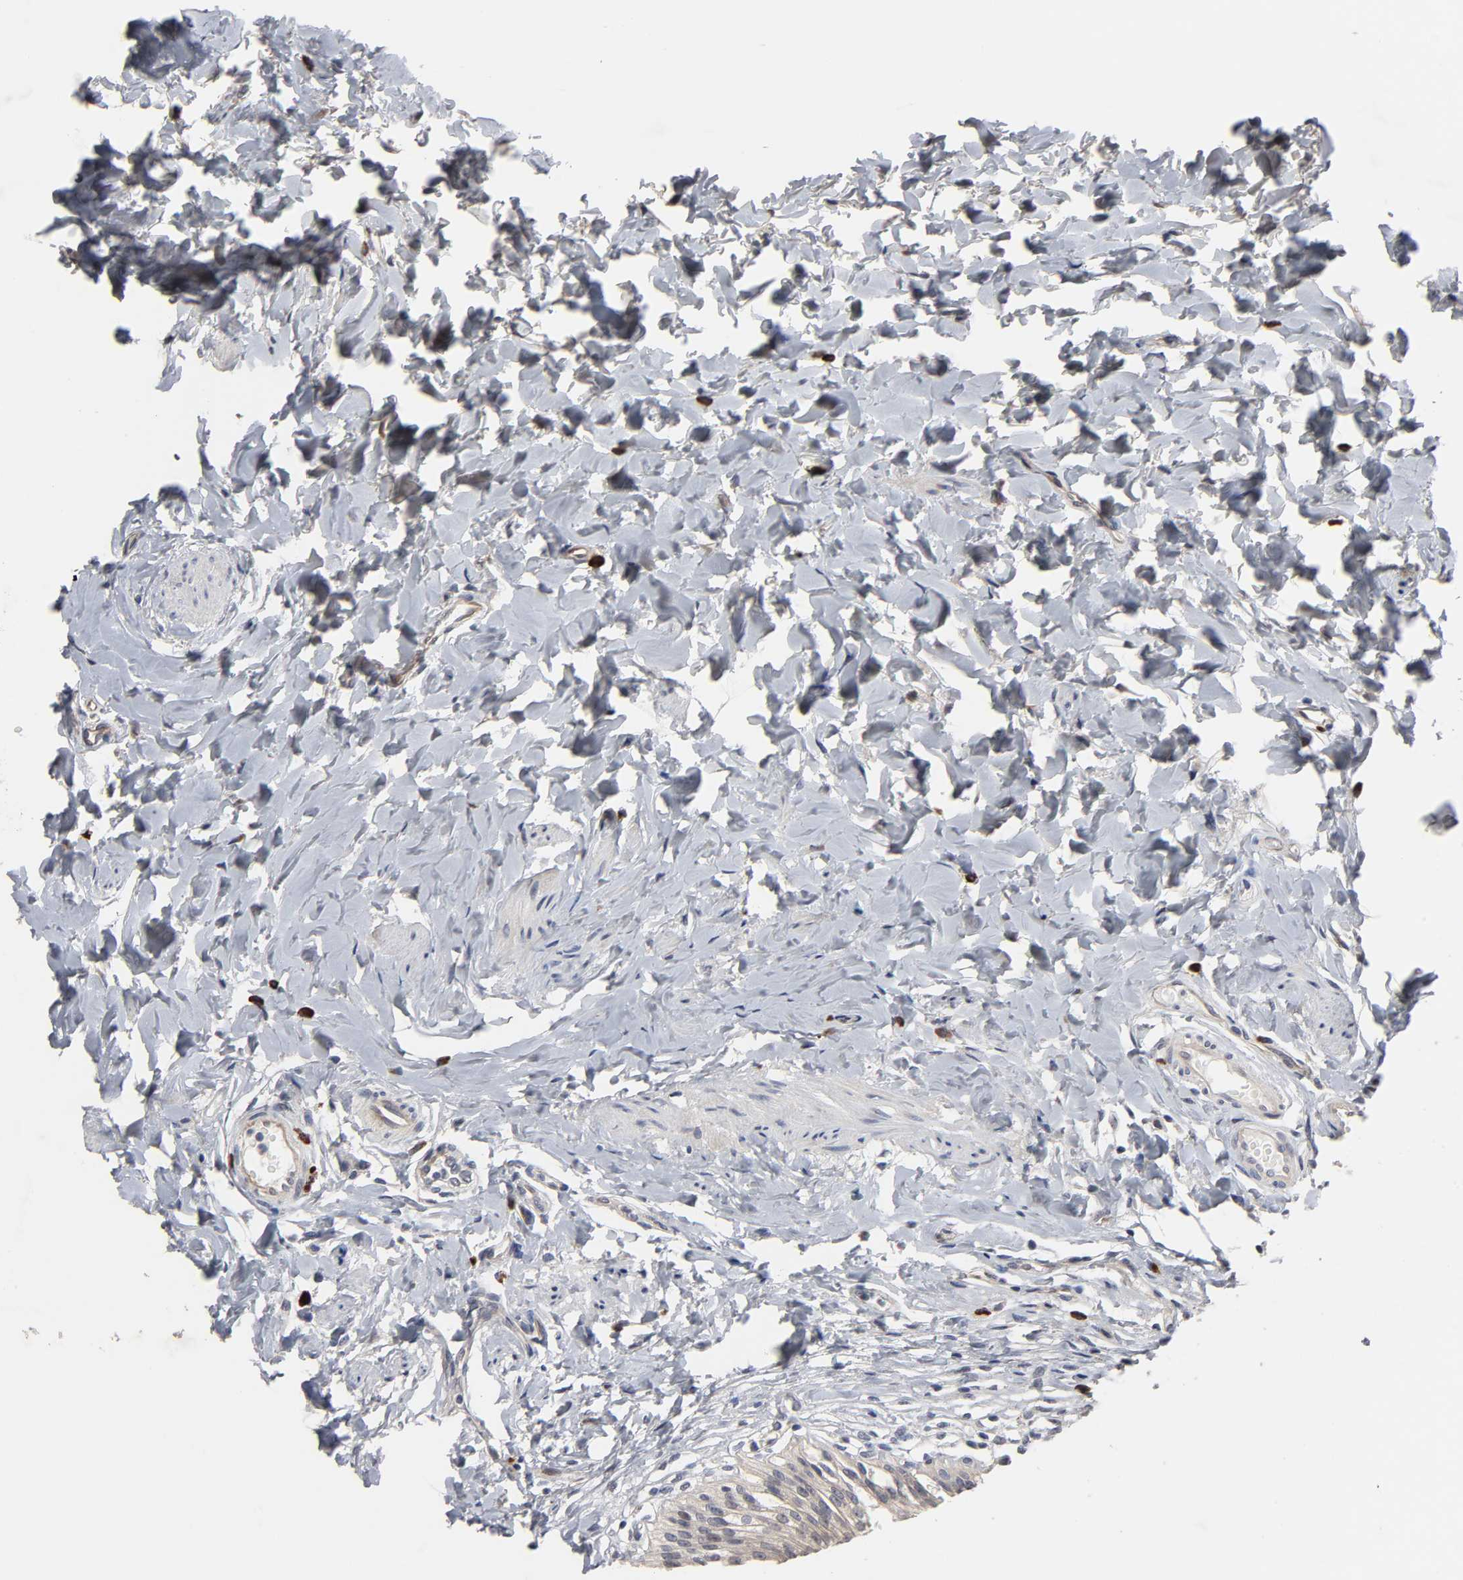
{"staining": {"intensity": "moderate", "quantity": ">75%", "location": "cytoplasmic/membranous,nuclear"}, "tissue": "urinary bladder", "cell_type": "Urothelial cells", "image_type": "normal", "snomed": [{"axis": "morphology", "description": "Normal tissue, NOS"}, {"axis": "topography", "description": "Urinary bladder"}], "caption": "Normal urinary bladder was stained to show a protein in brown. There is medium levels of moderate cytoplasmic/membranous,nuclear positivity in about >75% of urothelial cells.", "gene": "HNF4A", "patient": {"sex": "female", "age": 80}}